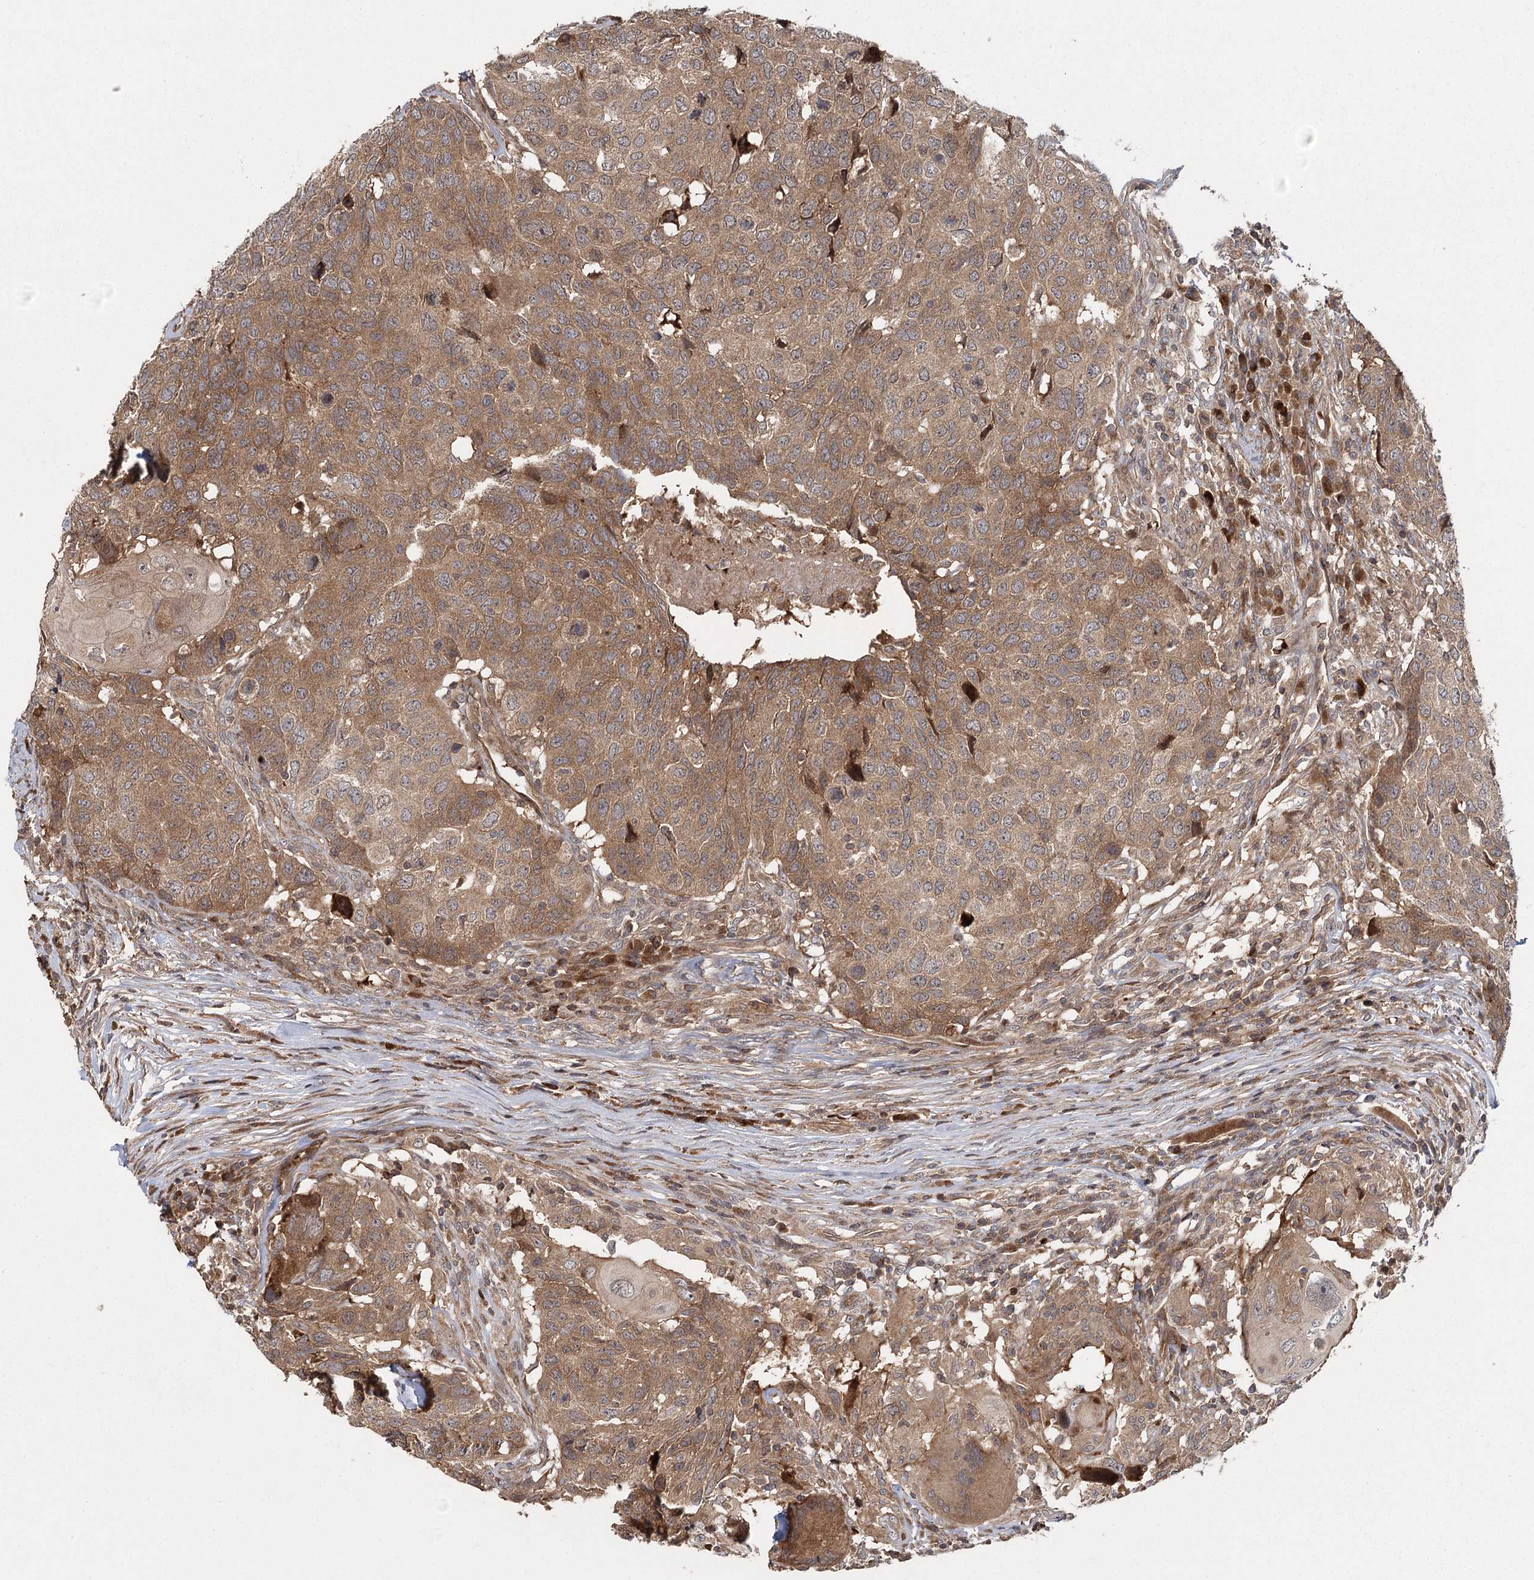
{"staining": {"intensity": "moderate", "quantity": ">75%", "location": "cytoplasmic/membranous"}, "tissue": "head and neck cancer", "cell_type": "Tumor cells", "image_type": "cancer", "snomed": [{"axis": "morphology", "description": "Squamous cell carcinoma, NOS"}, {"axis": "topography", "description": "Head-Neck"}], "caption": "Immunohistochemical staining of head and neck cancer (squamous cell carcinoma) shows medium levels of moderate cytoplasmic/membranous expression in approximately >75% of tumor cells.", "gene": "RAPGEF6", "patient": {"sex": "male", "age": 66}}